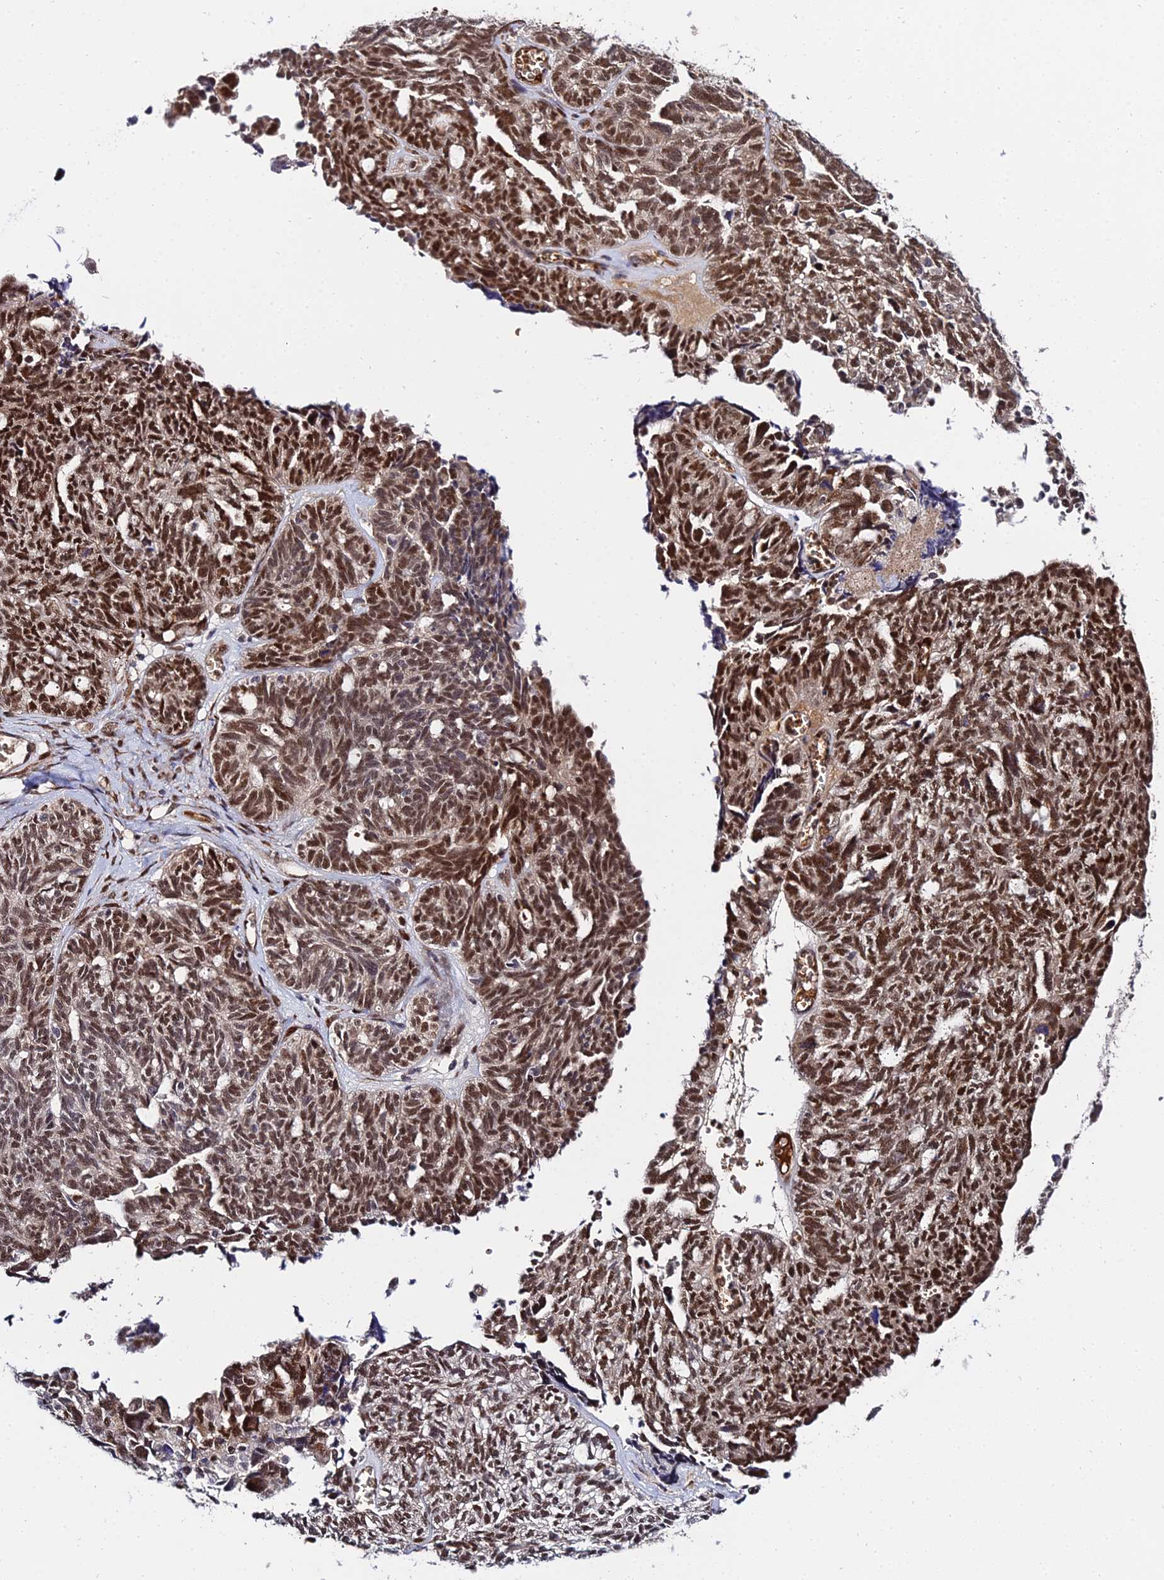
{"staining": {"intensity": "strong", "quantity": ">75%", "location": "nuclear"}, "tissue": "ovarian cancer", "cell_type": "Tumor cells", "image_type": "cancer", "snomed": [{"axis": "morphology", "description": "Cystadenocarcinoma, serous, NOS"}, {"axis": "topography", "description": "Ovary"}], "caption": "Immunohistochemistry (IHC) histopathology image of neoplastic tissue: human serous cystadenocarcinoma (ovarian) stained using IHC displays high levels of strong protein expression localized specifically in the nuclear of tumor cells, appearing as a nuclear brown color.", "gene": "BCL9", "patient": {"sex": "female", "age": 79}}